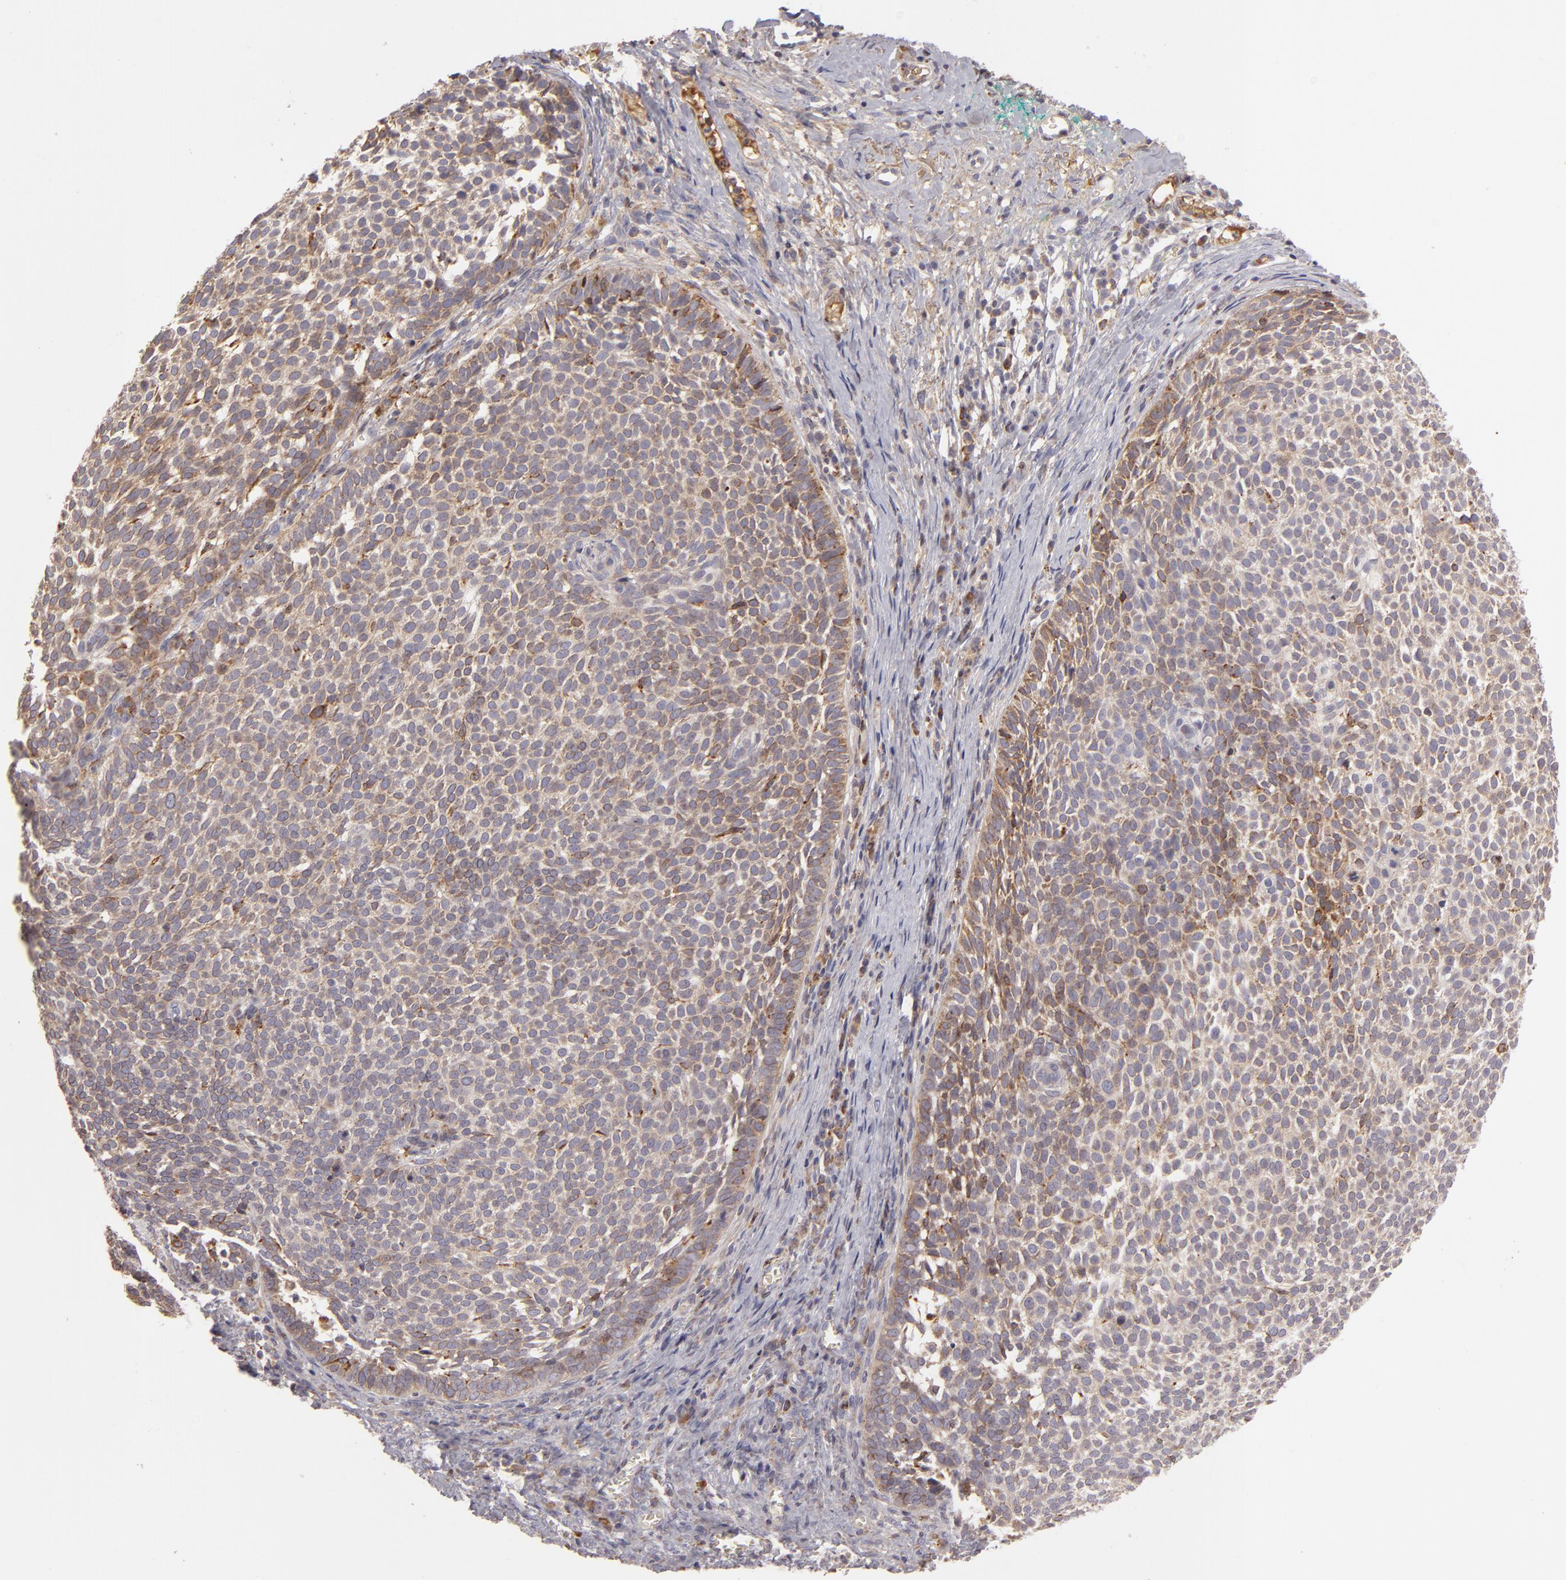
{"staining": {"intensity": "weak", "quantity": ">75%", "location": "cytoplasmic/membranous"}, "tissue": "skin cancer", "cell_type": "Tumor cells", "image_type": "cancer", "snomed": [{"axis": "morphology", "description": "Basal cell carcinoma"}, {"axis": "topography", "description": "Skin"}], "caption": "Immunohistochemical staining of human basal cell carcinoma (skin) shows low levels of weak cytoplasmic/membranous protein positivity in approximately >75% of tumor cells.", "gene": "CFB", "patient": {"sex": "male", "age": 63}}